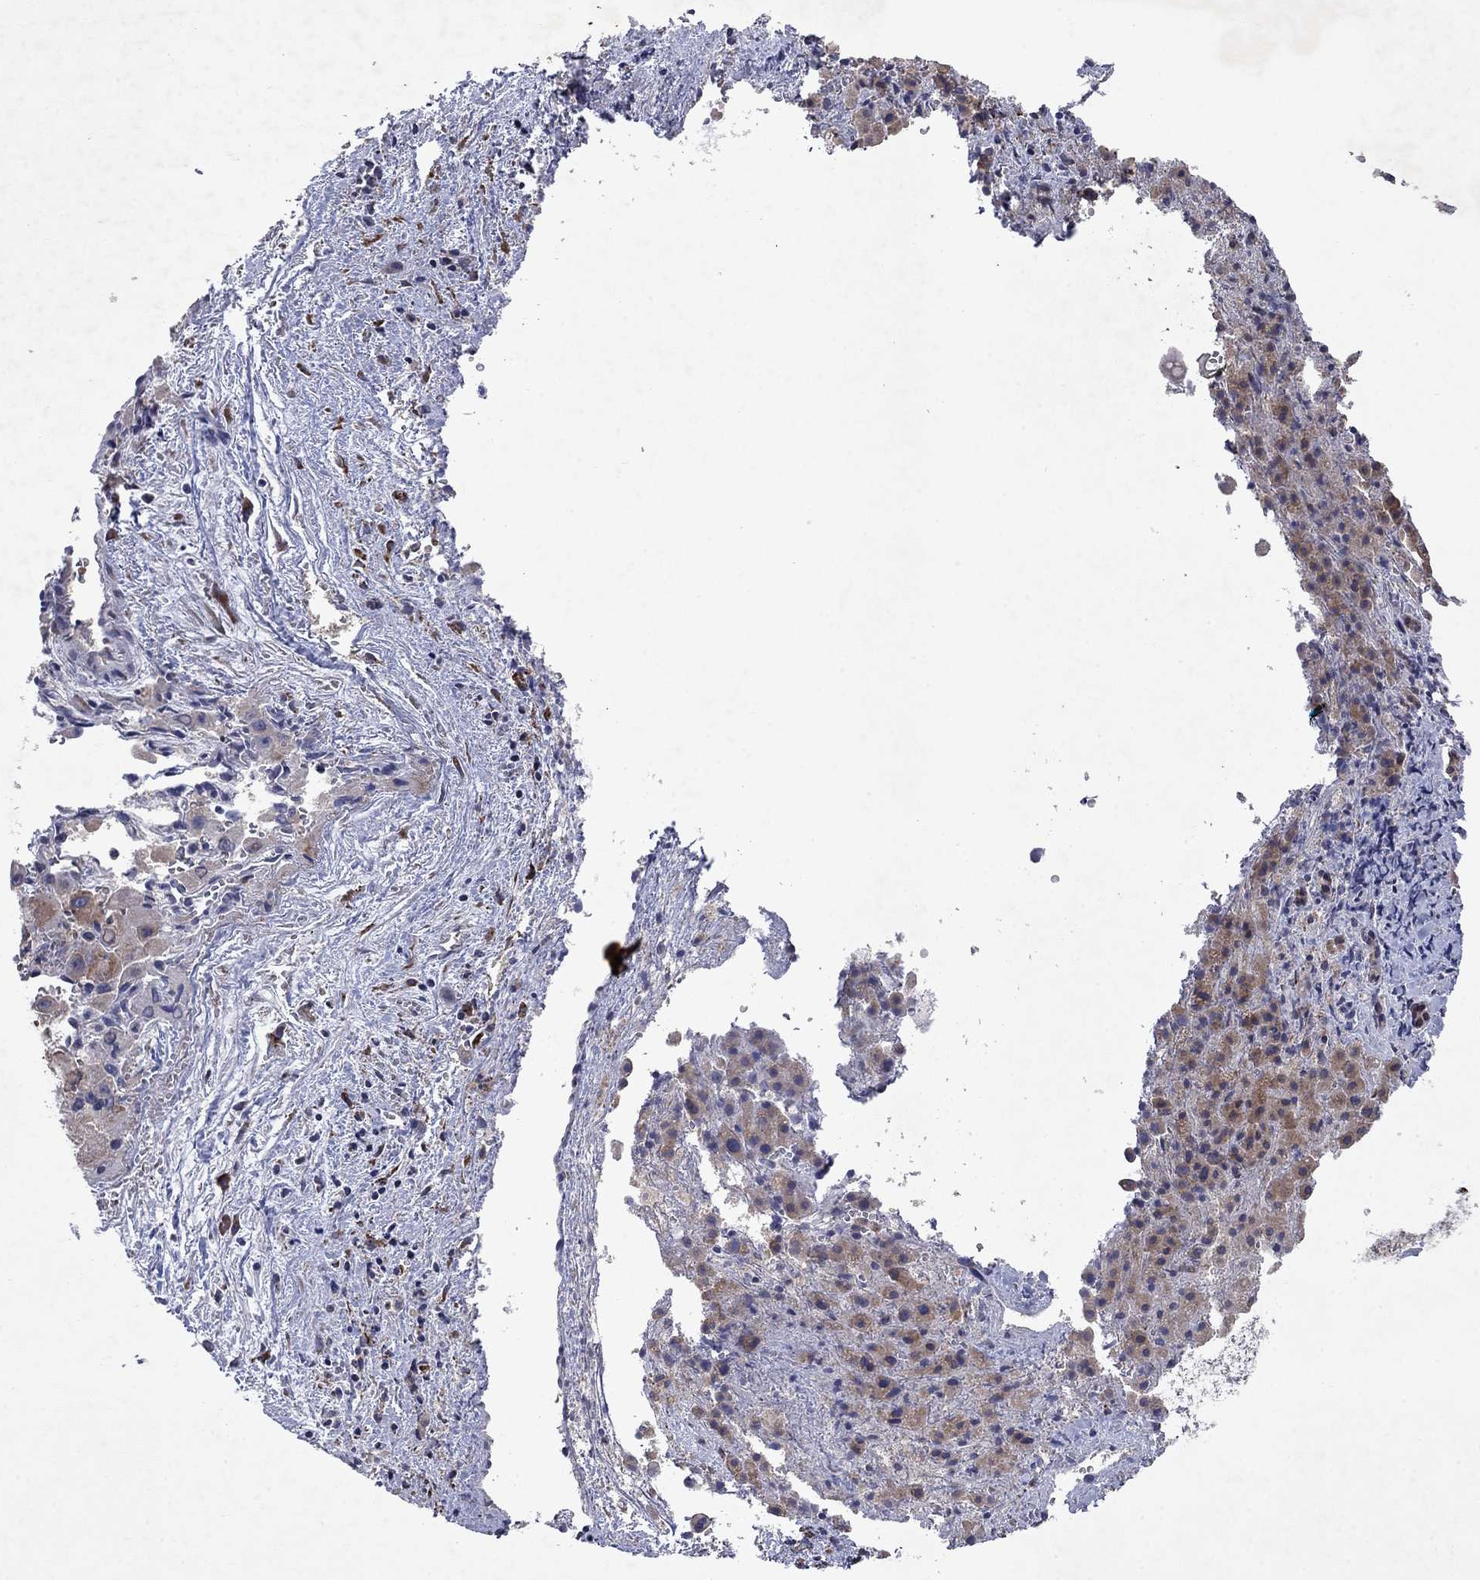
{"staining": {"intensity": "moderate", "quantity": "<25%", "location": "cytoplasmic/membranous"}, "tissue": "liver cancer", "cell_type": "Tumor cells", "image_type": "cancer", "snomed": [{"axis": "morphology", "description": "Carcinoma, Hepatocellular, NOS"}, {"axis": "topography", "description": "Liver"}], "caption": "A micrograph showing moderate cytoplasmic/membranous expression in approximately <25% of tumor cells in hepatocellular carcinoma (liver), as visualized by brown immunohistochemical staining.", "gene": "TMEM97", "patient": {"sex": "male", "age": 27}}